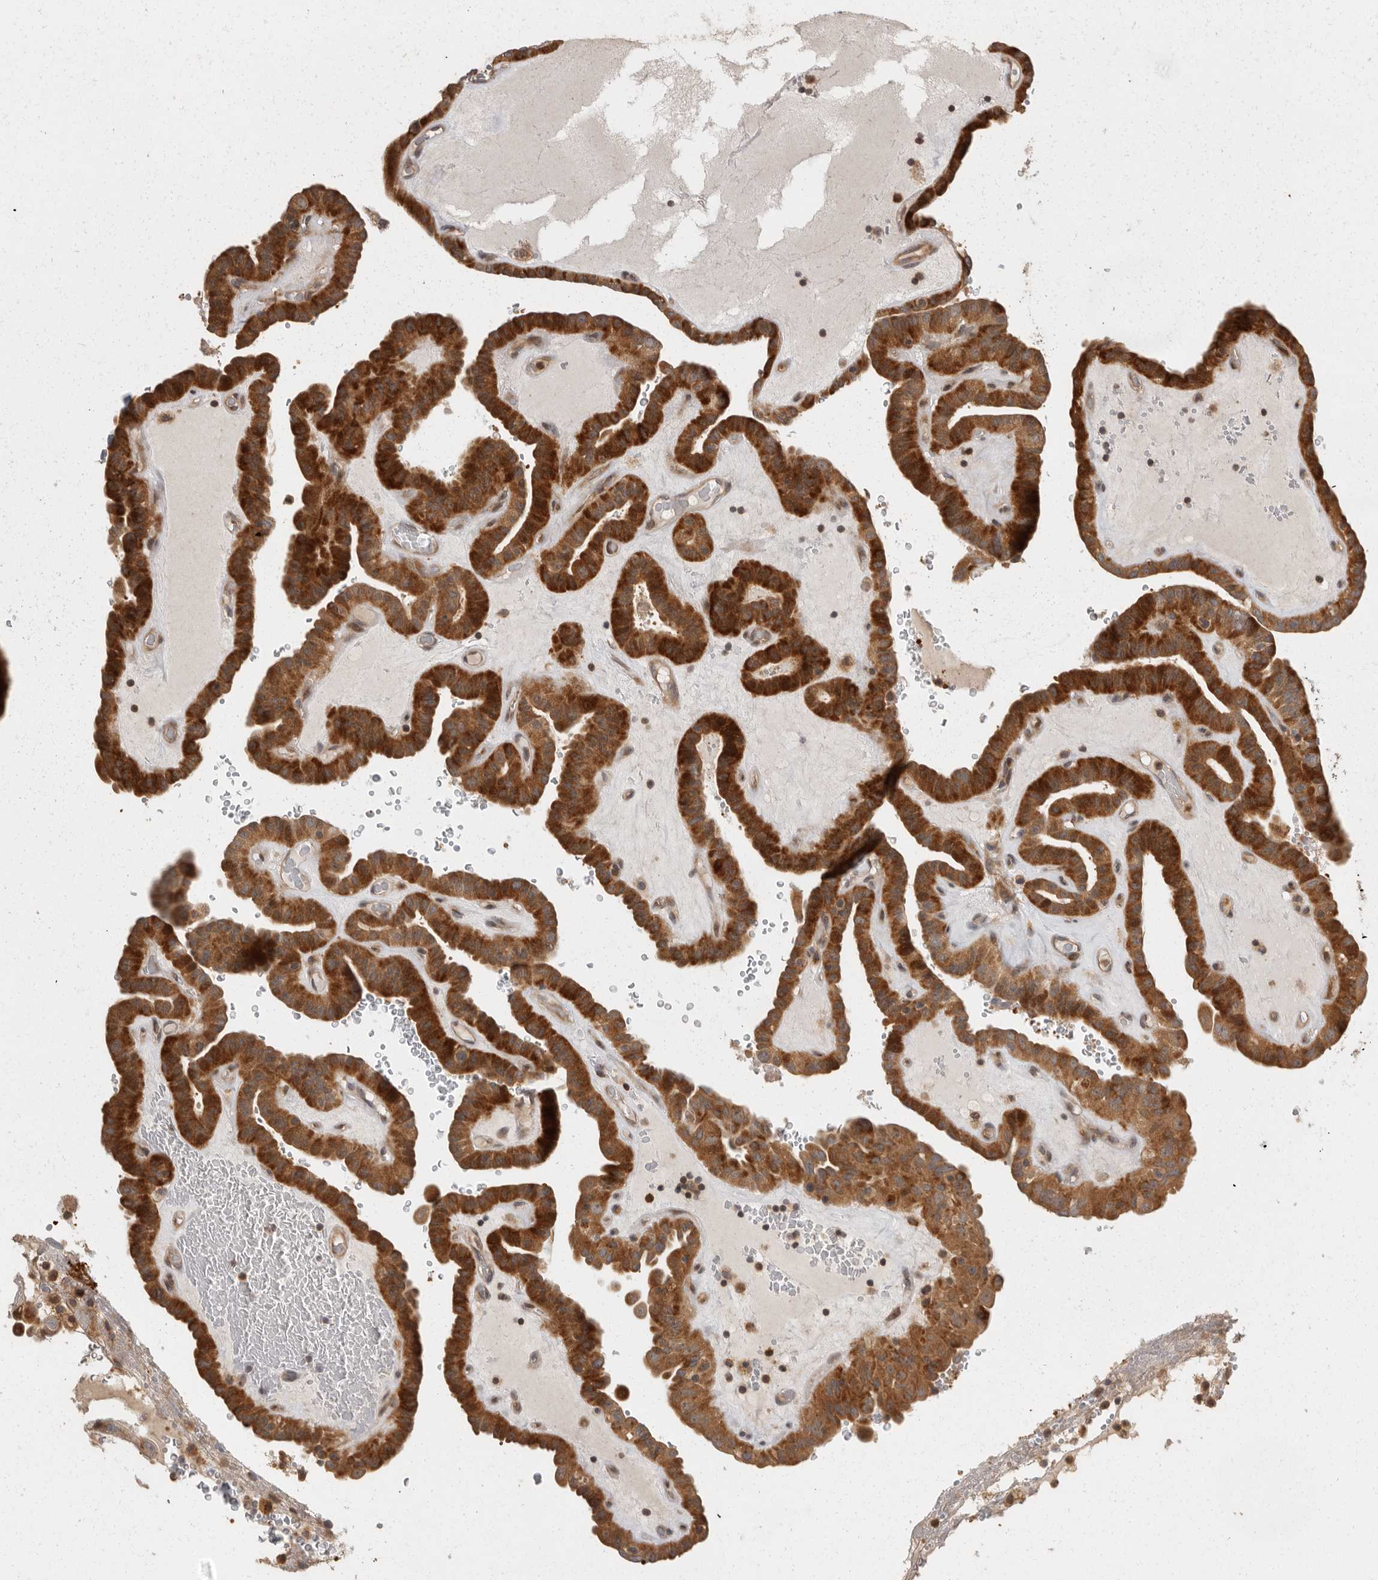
{"staining": {"intensity": "strong", "quantity": "25%-75%", "location": "cytoplasmic/membranous"}, "tissue": "thyroid cancer", "cell_type": "Tumor cells", "image_type": "cancer", "snomed": [{"axis": "morphology", "description": "Papillary adenocarcinoma, NOS"}, {"axis": "topography", "description": "Thyroid gland"}], "caption": "Protein analysis of thyroid cancer tissue shows strong cytoplasmic/membranous positivity in about 25%-75% of tumor cells. The staining is performed using DAB brown chromogen to label protein expression. The nuclei are counter-stained blue using hematoxylin.", "gene": "SWT1", "patient": {"sex": "male", "age": 77}}